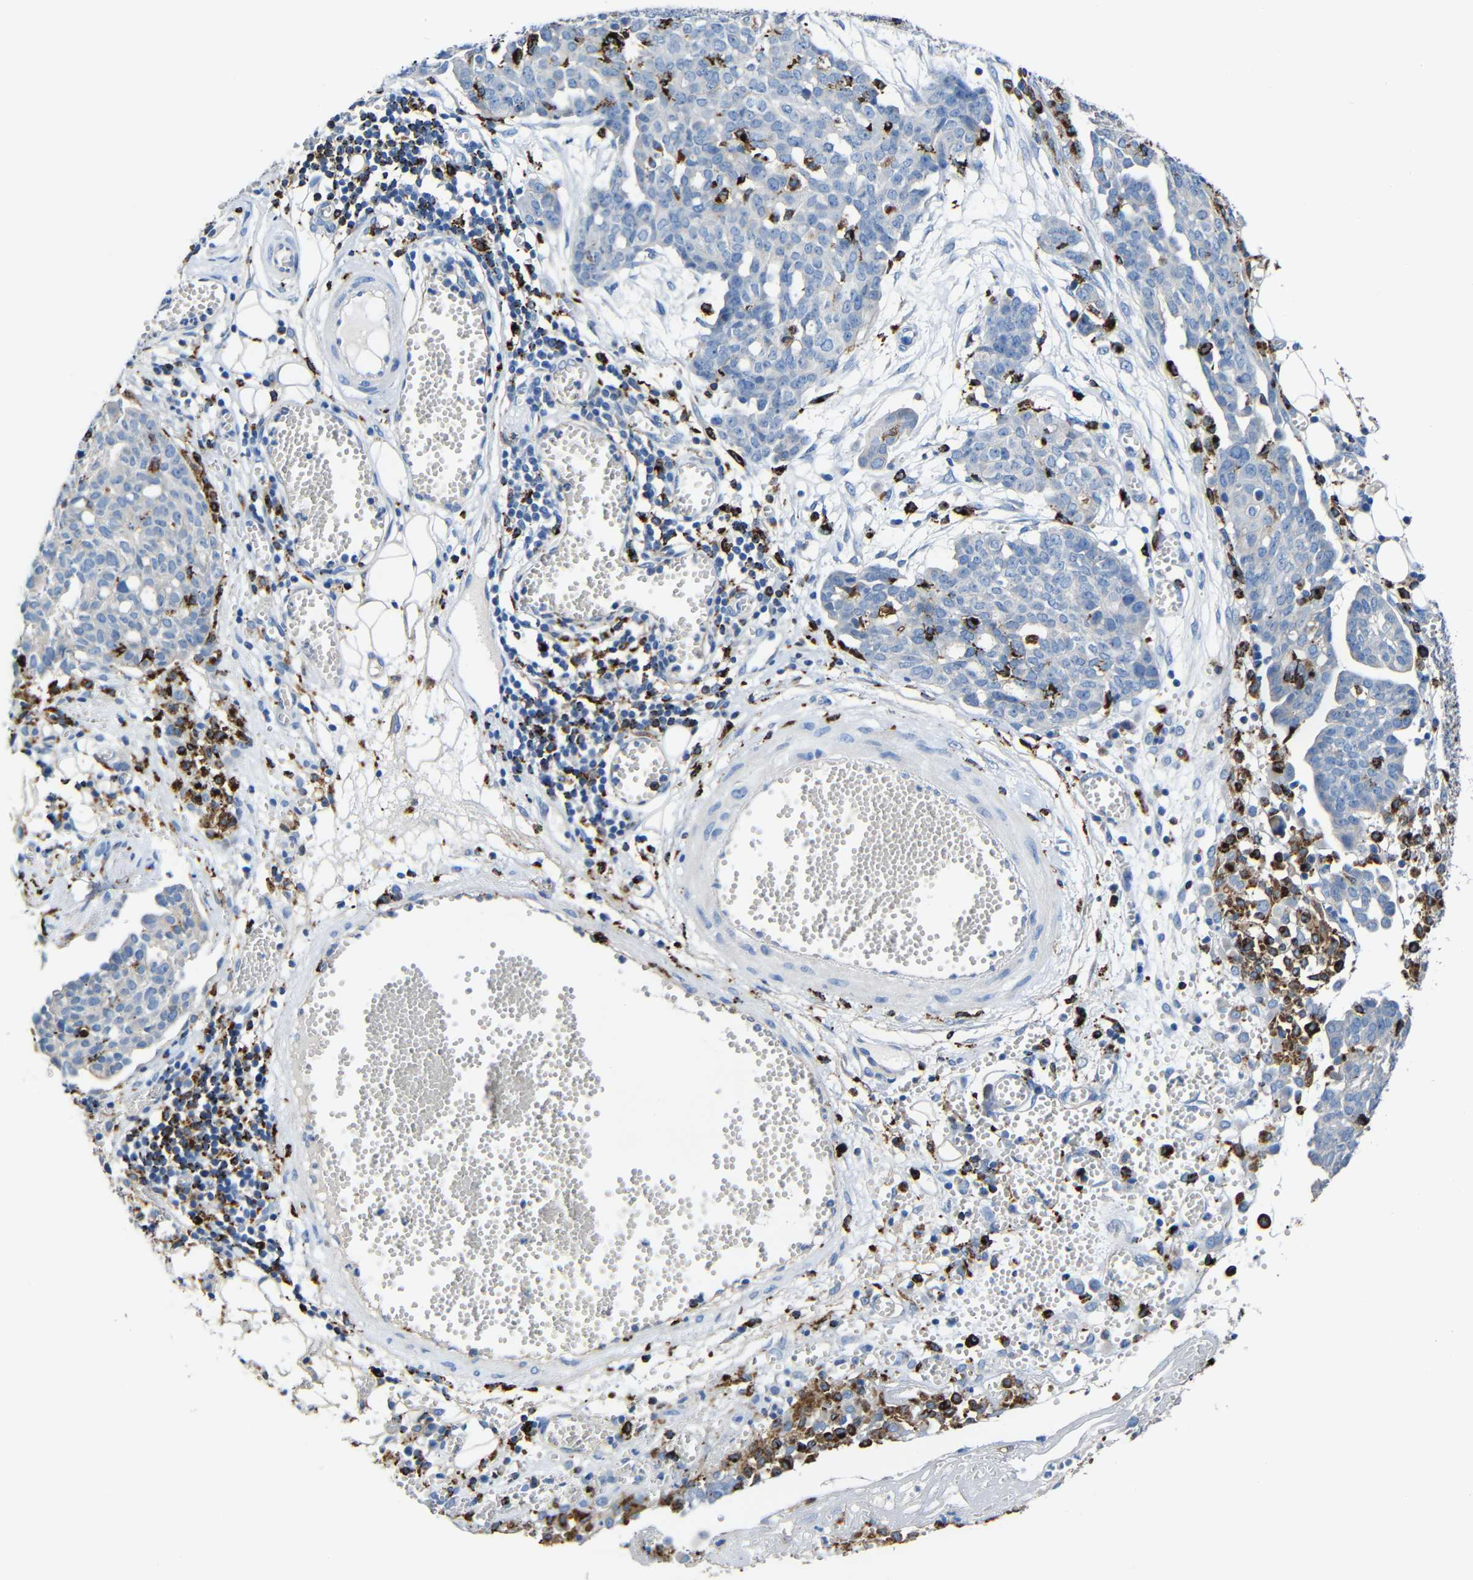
{"staining": {"intensity": "weak", "quantity": ">75%", "location": "cytoplasmic/membranous"}, "tissue": "ovarian cancer", "cell_type": "Tumor cells", "image_type": "cancer", "snomed": [{"axis": "morphology", "description": "Cystadenocarcinoma, serous, NOS"}, {"axis": "topography", "description": "Soft tissue"}, {"axis": "topography", "description": "Ovary"}], "caption": "Immunohistochemistry of human ovarian cancer (serous cystadenocarcinoma) exhibits low levels of weak cytoplasmic/membranous staining in about >75% of tumor cells.", "gene": "HLA-DMA", "patient": {"sex": "female", "age": 57}}